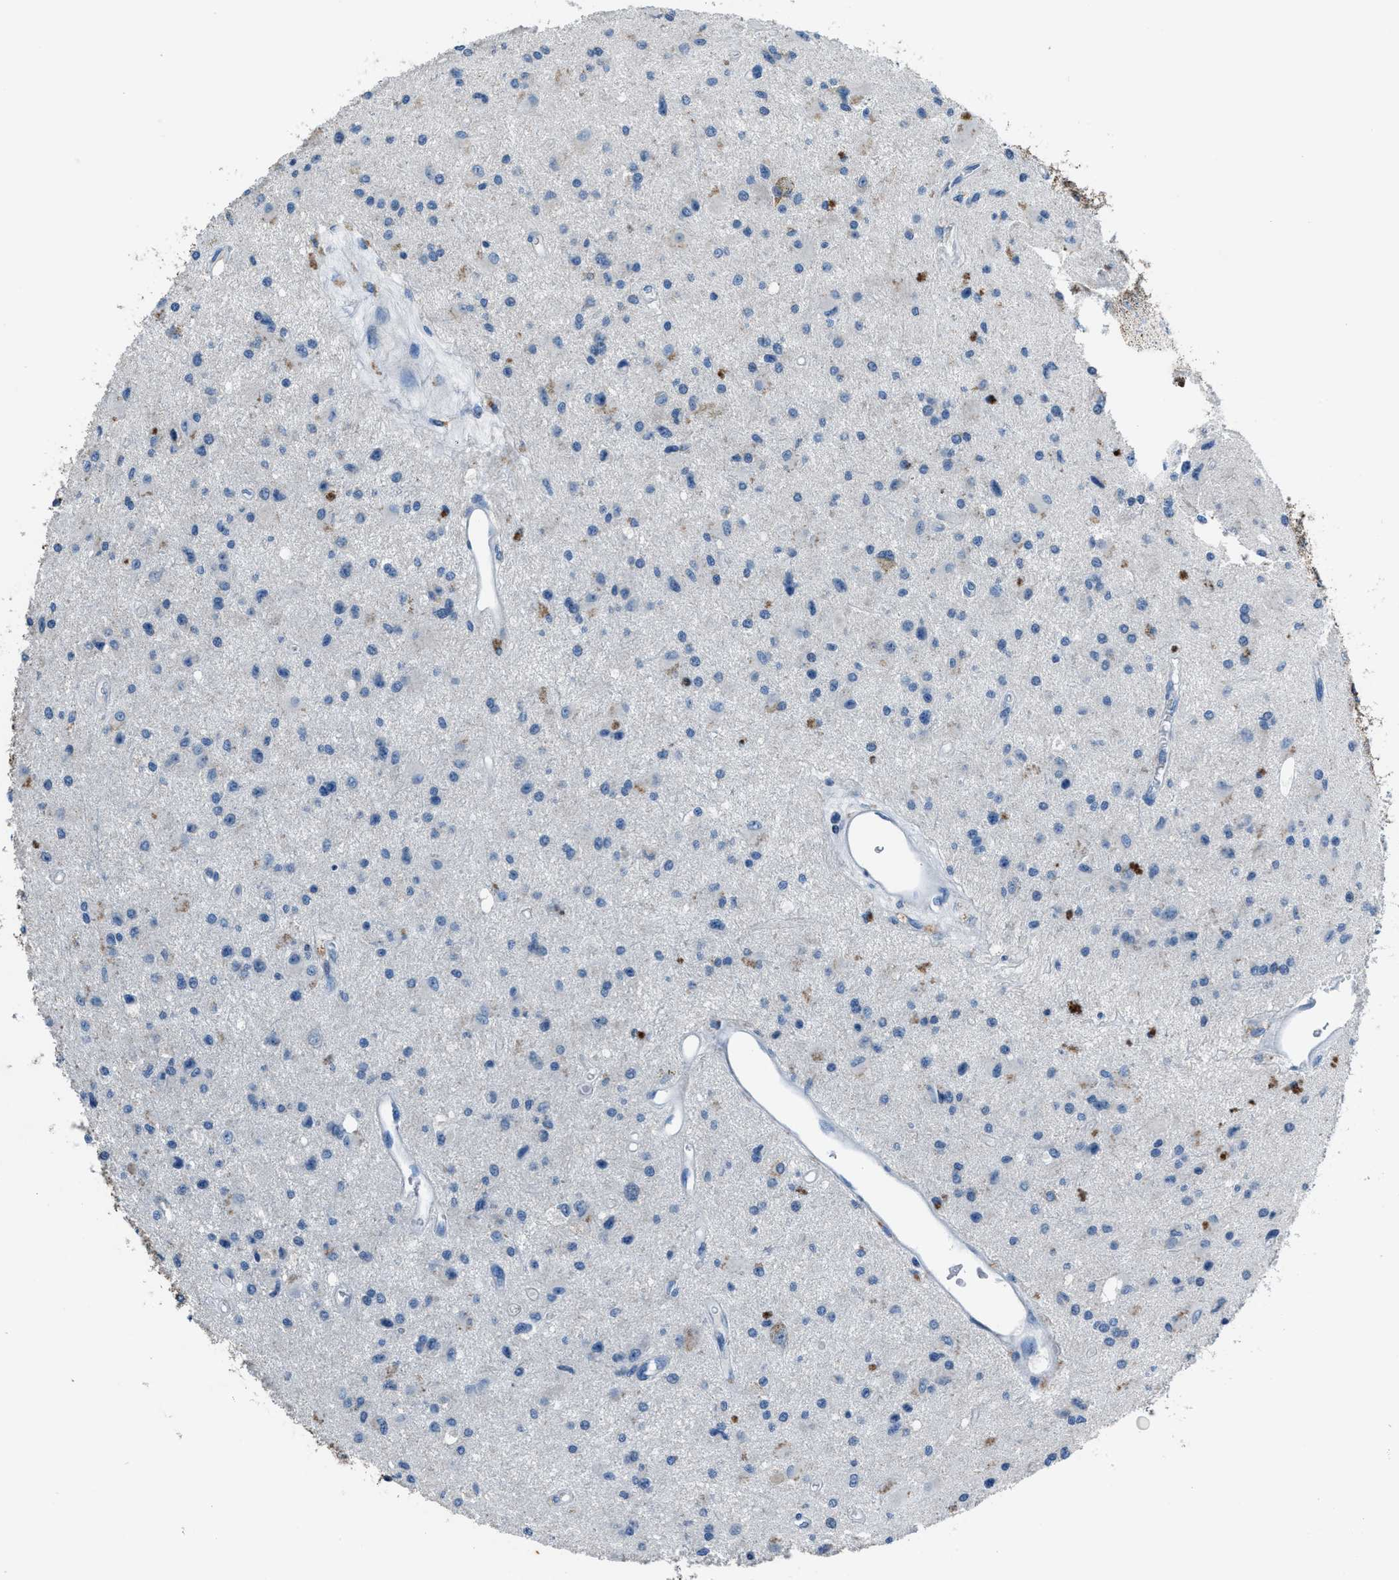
{"staining": {"intensity": "negative", "quantity": "none", "location": "none"}, "tissue": "glioma", "cell_type": "Tumor cells", "image_type": "cancer", "snomed": [{"axis": "morphology", "description": "Glioma, malignant, Low grade"}, {"axis": "topography", "description": "Brain"}], "caption": "Protein analysis of malignant low-grade glioma reveals no significant positivity in tumor cells. (DAB (3,3'-diaminobenzidine) IHC with hematoxylin counter stain).", "gene": "ADAM2", "patient": {"sex": "male", "age": 58}}